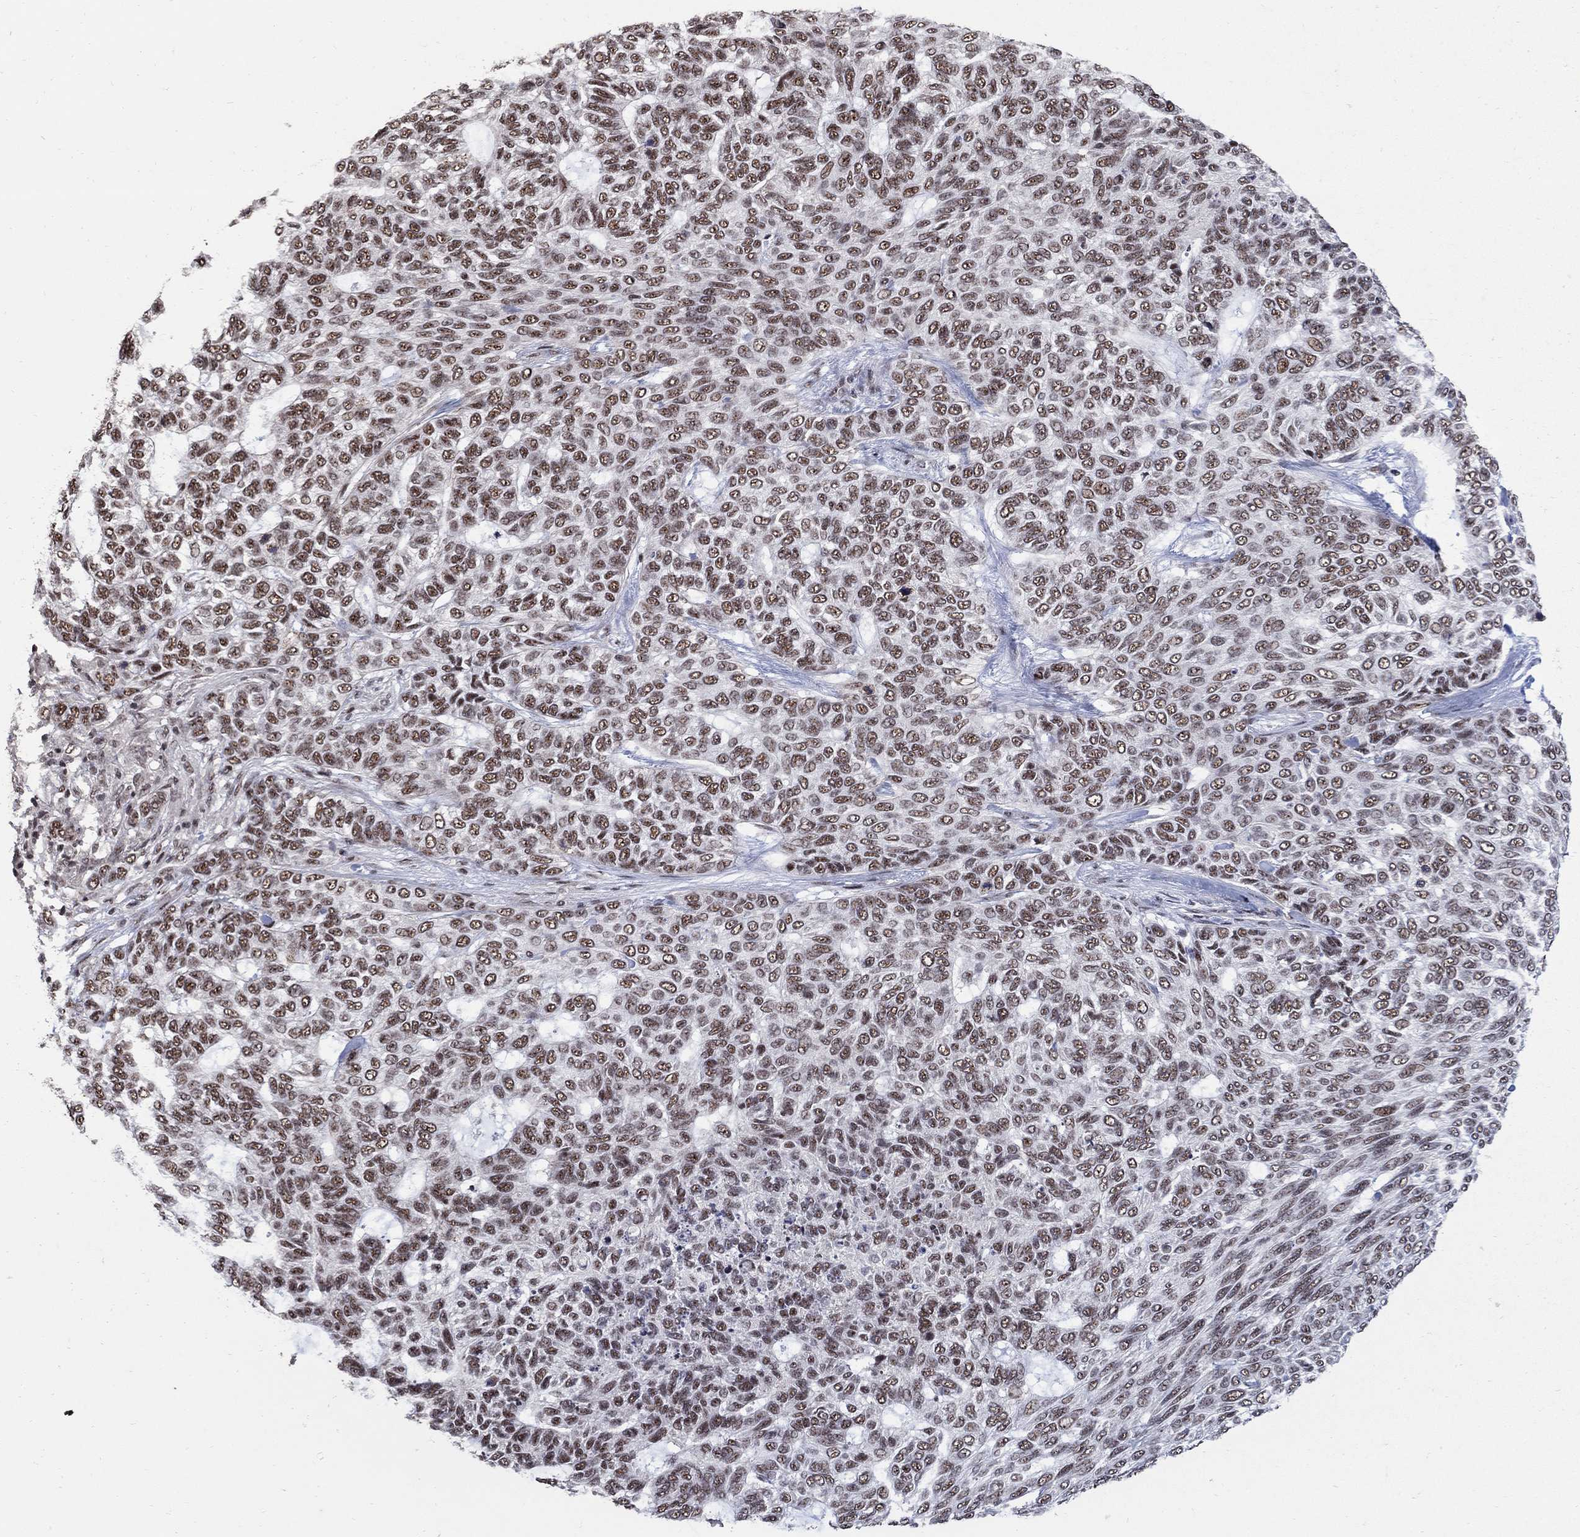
{"staining": {"intensity": "moderate", "quantity": ">75%", "location": "nuclear"}, "tissue": "skin cancer", "cell_type": "Tumor cells", "image_type": "cancer", "snomed": [{"axis": "morphology", "description": "Basal cell carcinoma"}, {"axis": "topography", "description": "Skin"}], "caption": "Immunohistochemistry (IHC) histopathology image of human skin cancer (basal cell carcinoma) stained for a protein (brown), which reveals medium levels of moderate nuclear expression in about >75% of tumor cells.", "gene": "PNISR", "patient": {"sex": "female", "age": 65}}